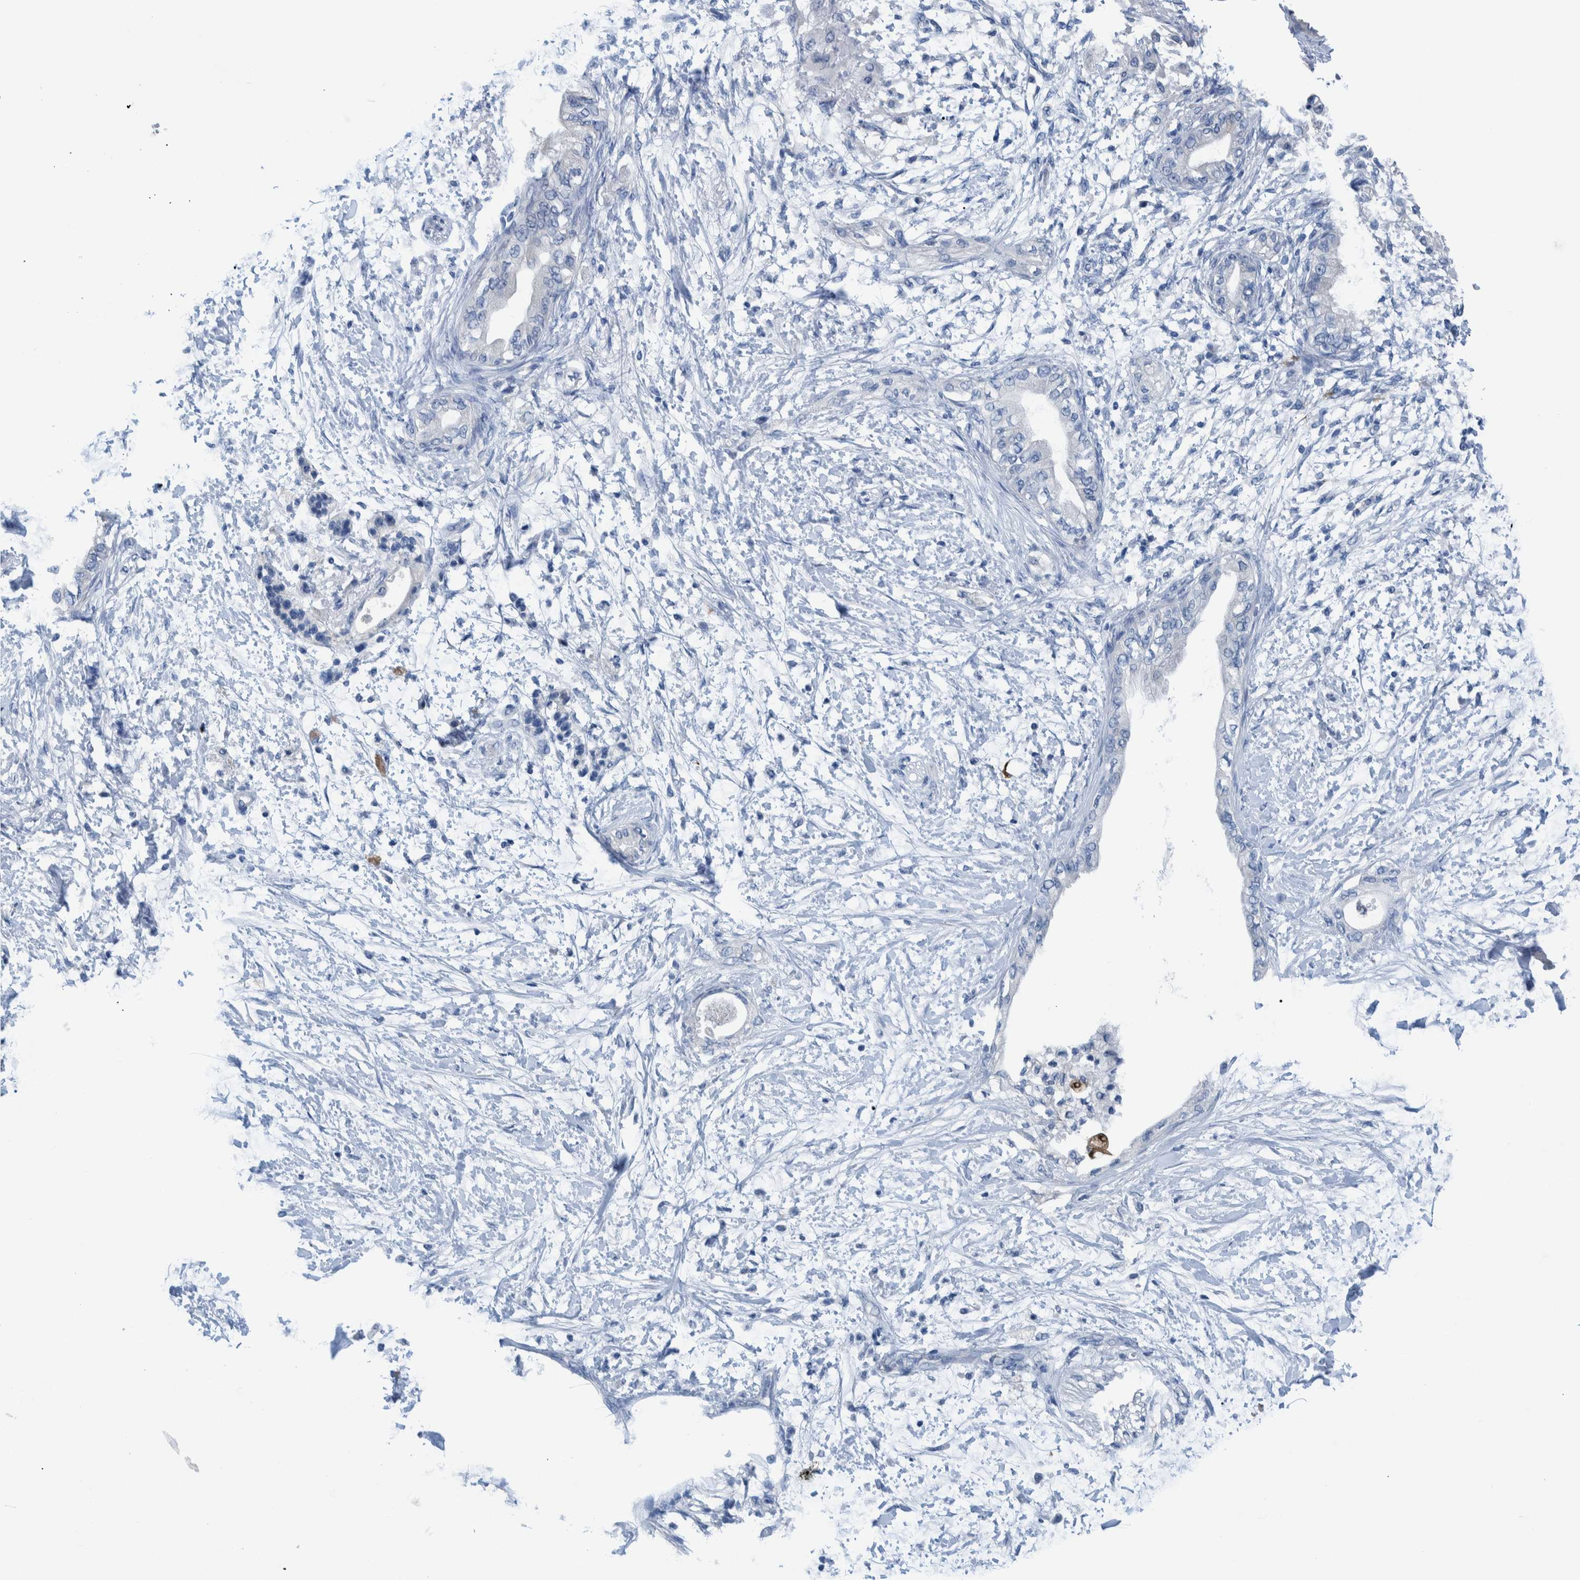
{"staining": {"intensity": "negative", "quantity": "none", "location": "none"}, "tissue": "adipose tissue", "cell_type": "Adipocytes", "image_type": "normal", "snomed": [{"axis": "morphology", "description": "Normal tissue, NOS"}, {"axis": "morphology", "description": "Adenocarcinoma, NOS"}, {"axis": "topography", "description": "Duodenum"}, {"axis": "topography", "description": "Peripheral nerve tissue"}], "caption": "Adipose tissue stained for a protein using IHC demonstrates no positivity adipocytes.", "gene": "IDO1", "patient": {"sex": "female", "age": 60}}